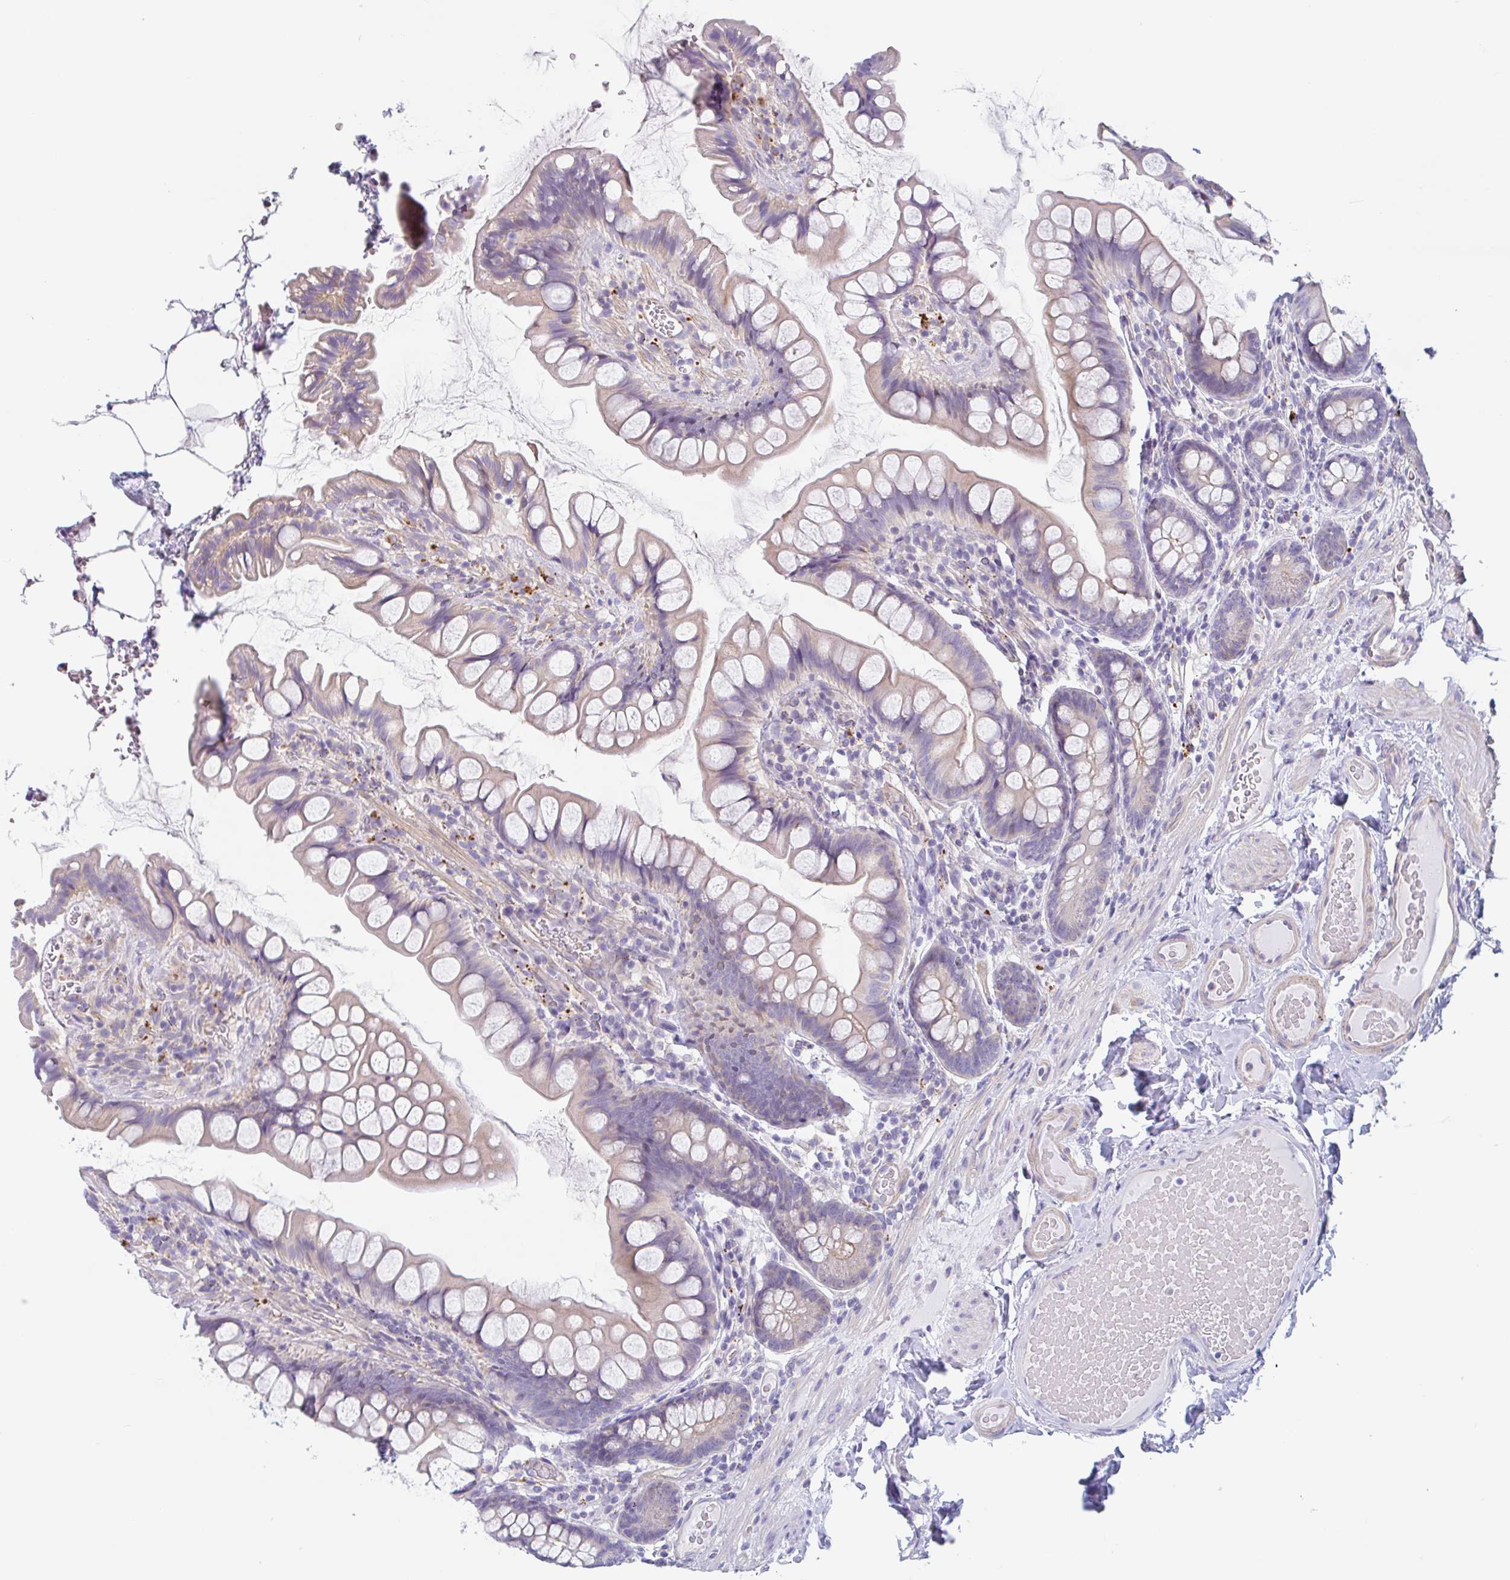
{"staining": {"intensity": "weak", "quantity": "<25%", "location": "cytoplasmic/membranous"}, "tissue": "small intestine", "cell_type": "Glandular cells", "image_type": "normal", "snomed": [{"axis": "morphology", "description": "Normal tissue, NOS"}, {"axis": "topography", "description": "Small intestine"}], "caption": "The photomicrograph reveals no staining of glandular cells in normal small intestine. (DAB immunohistochemistry (IHC) with hematoxylin counter stain).", "gene": "LENG9", "patient": {"sex": "male", "age": 70}}